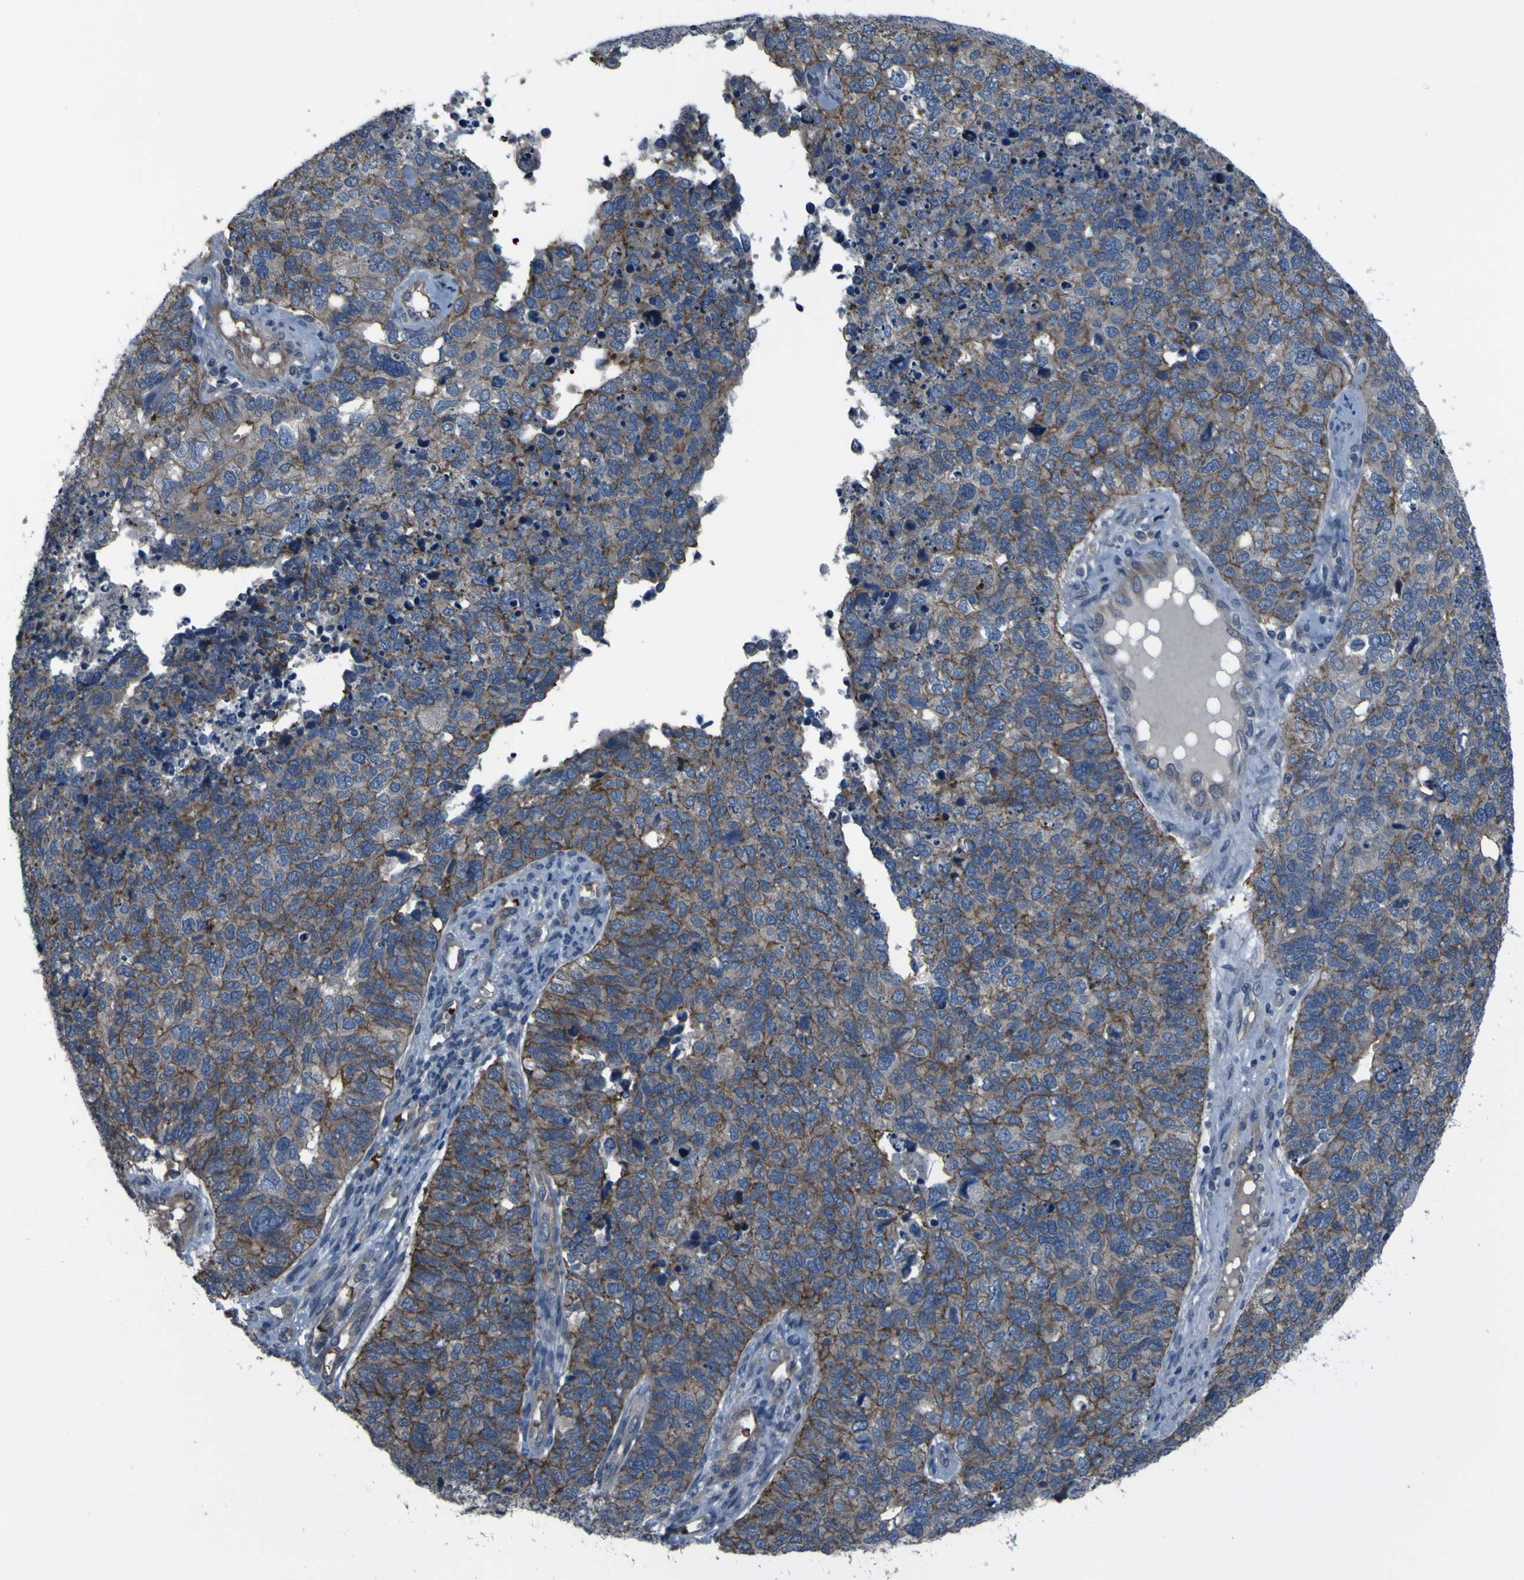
{"staining": {"intensity": "moderate", "quantity": ">75%", "location": "cytoplasmic/membranous"}, "tissue": "cervical cancer", "cell_type": "Tumor cells", "image_type": "cancer", "snomed": [{"axis": "morphology", "description": "Squamous cell carcinoma, NOS"}, {"axis": "topography", "description": "Cervix"}], "caption": "IHC of human cervical squamous cell carcinoma reveals medium levels of moderate cytoplasmic/membranous staining in approximately >75% of tumor cells.", "gene": "GRAMD1A", "patient": {"sex": "female", "age": 63}}